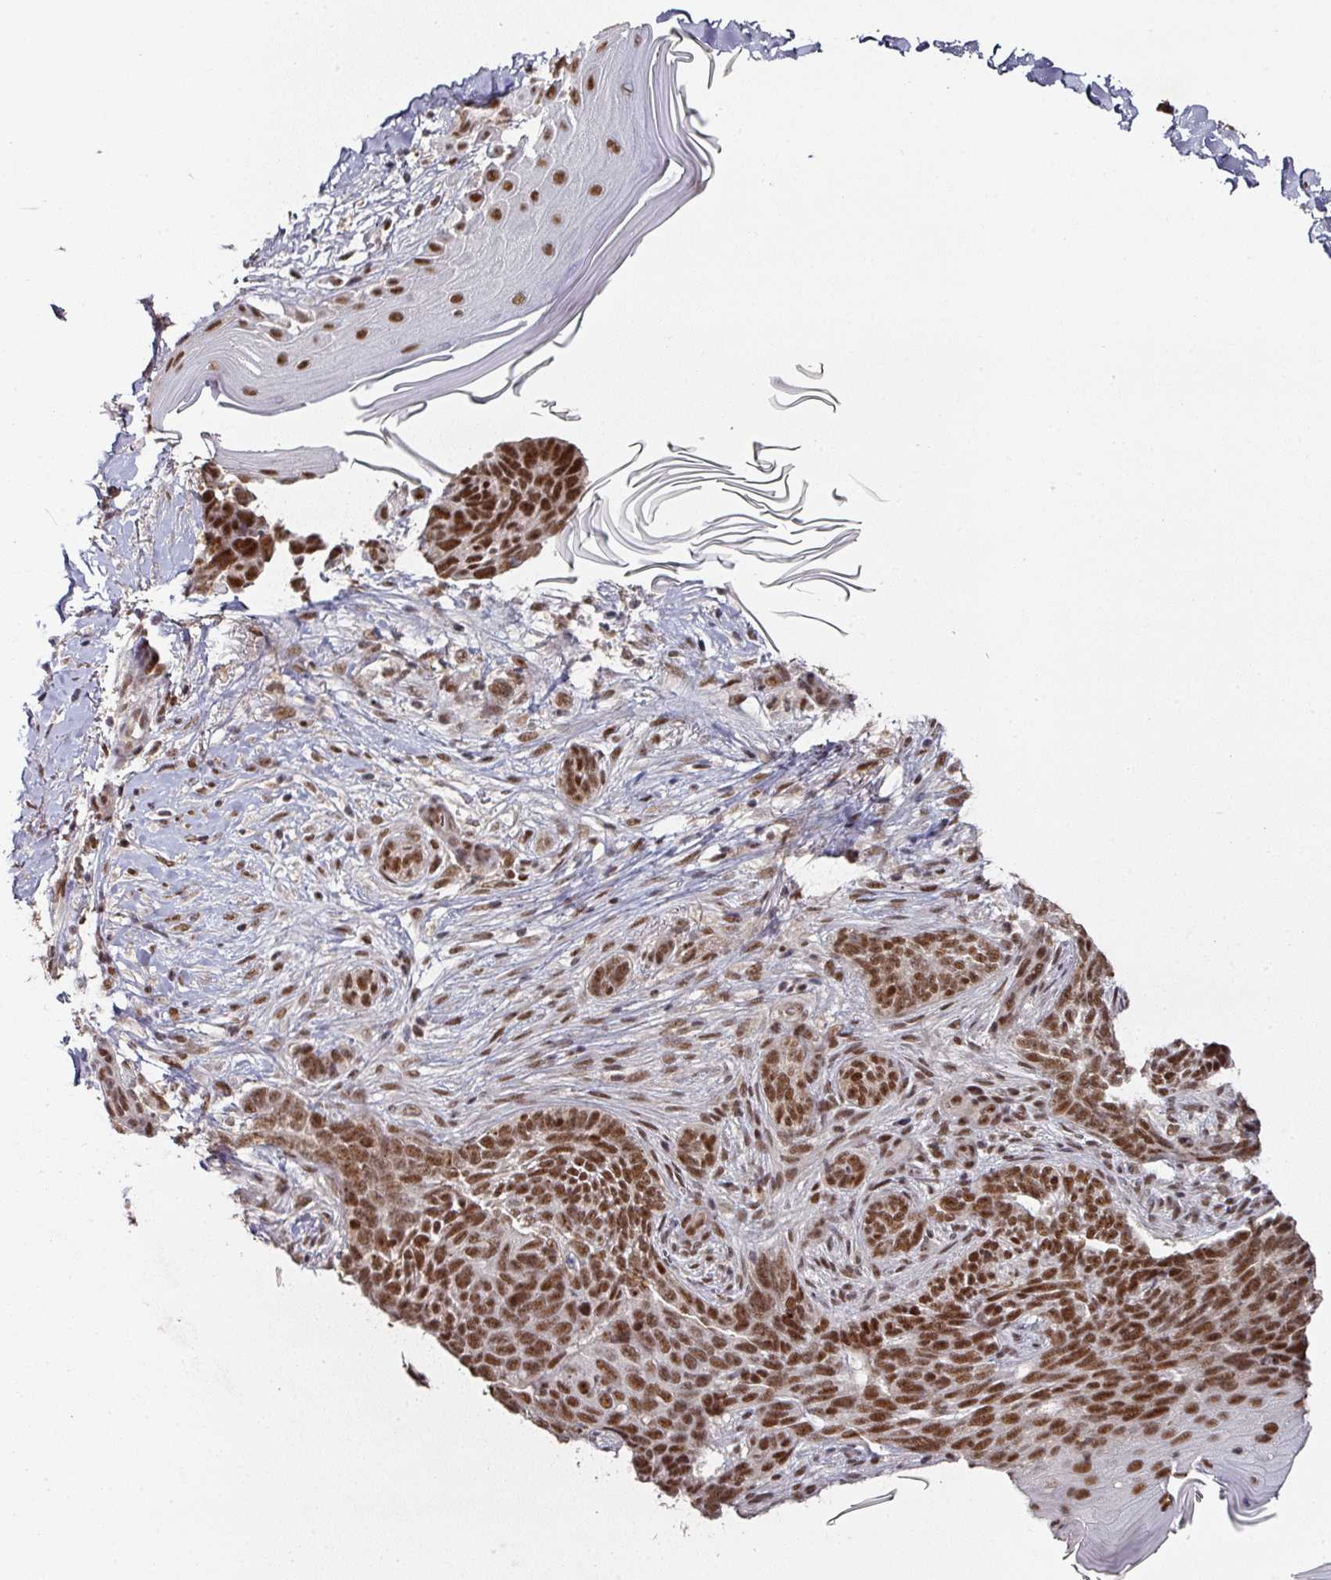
{"staining": {"intensity": "strong", "quantity": ">75%", "location": "nuclear"}, "tissue": "skin cancer", "cell_type": "Tumor cells", "image_type": "cancer", "snomed": [{"axis": "morphology", "description": "Normal tissue, NOS"}, {"axis": "morphology", "description": "Basal cell carcinoma"}, {"axis": "topography", "description": "Skin"}], "caption": "Immunohistochemistry micrograph of neoplastic tissue: human skin cancer (basal cell carcinoma) stained using immunohistochemistry (IHC) displays high levels of strong protein expression localized specifically in the nuclear of tumor cells, appearing as a nuclear brown color.", "gene": "MEPCE", "patient": {"sex": "female", "age": 67}}